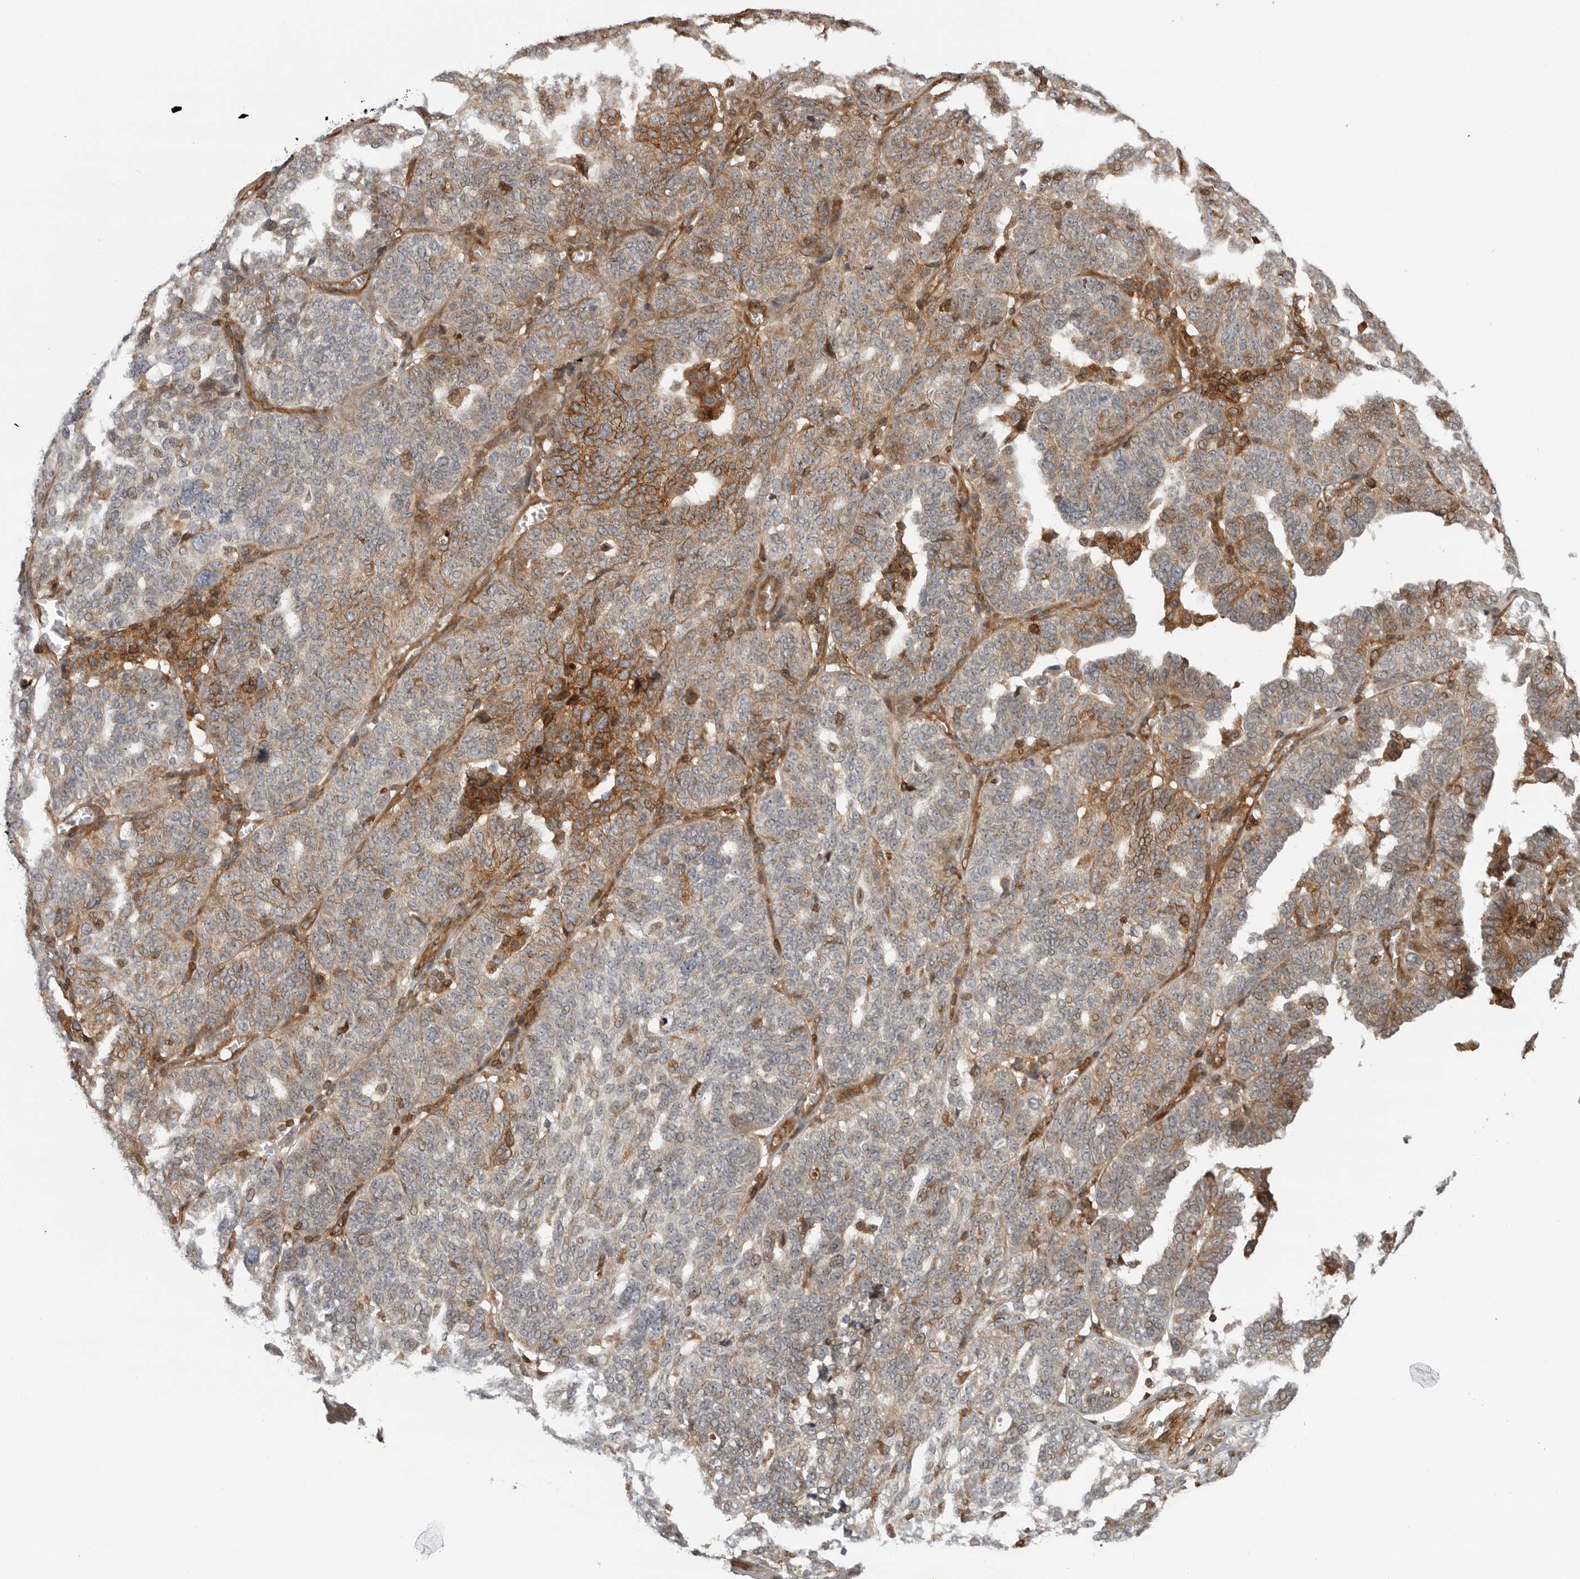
{"staining": {"intensity": "weak", "quantity": "25%-75%", "location": "cytoplasmic/membranous"}, "tissue": "ovarian cancer", "cell_type": "Tumor cells", "image_type": "cancer", "snomed": [{"axis": "morphology", "description": "Cystadenocarcinoma, serous, NOS"}, {"axis": "topography", "description": "Ovary"}], "caption": "Immunohistochemistry (IHC) image of human ovarian cancer (serous cystadenocarcinoma) stained for a protein (brown), which demonstrates low levels of weak cytoplasmic/membranous positivity in approximately 25%-75% of tumor cells.", "gene": "ABL1", "patient": {"sex": "female", "age": 59}}